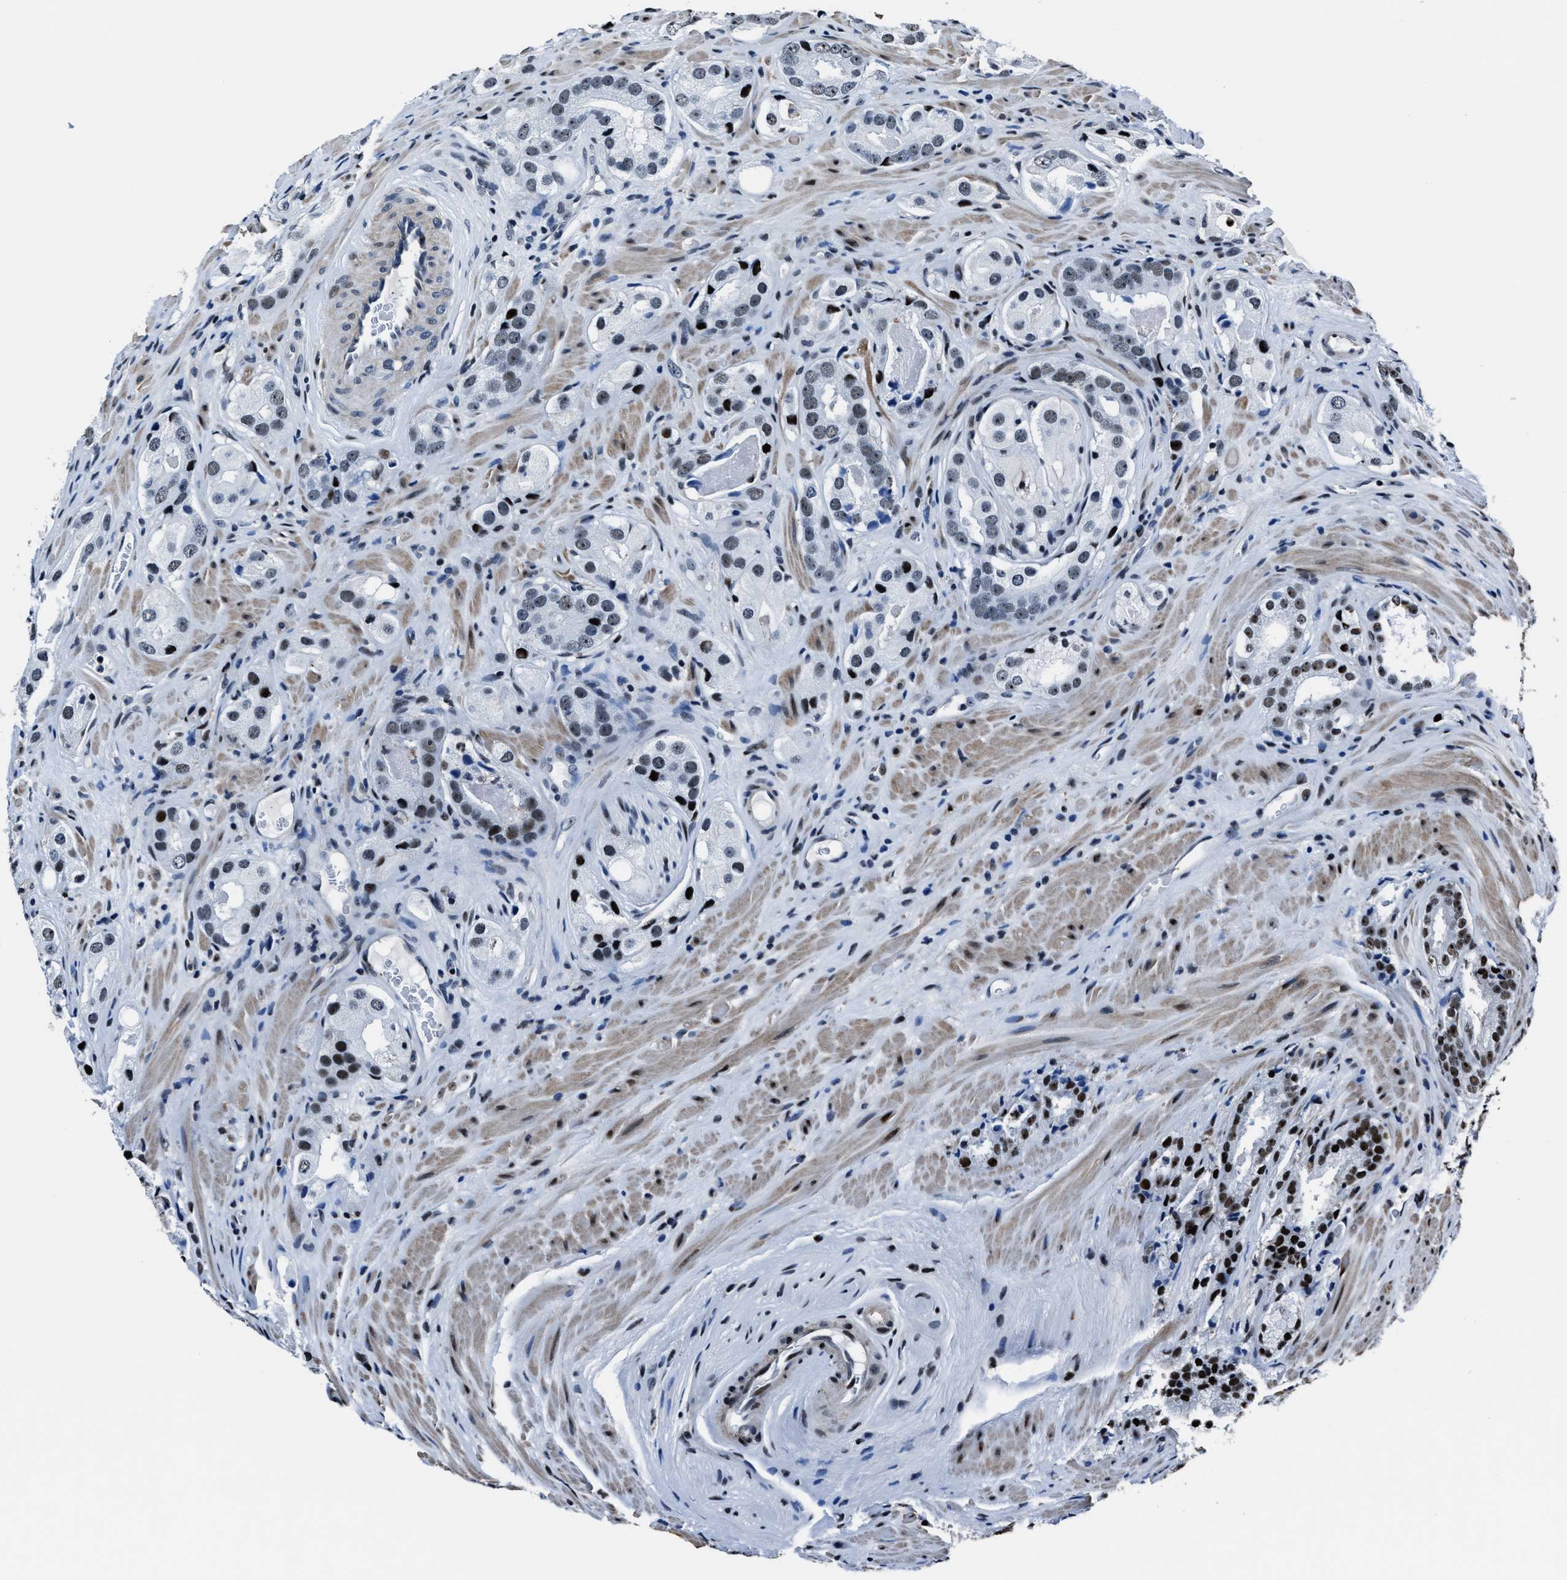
{"staining": {"intensity": "weak", "quantity": "25%-75%", "location": "nuclear"}, "tissue": "prostate cancer", "cell_type": "Tumor cells", "image_type": "cancer", "snomed": [{"axis": "morphology", "description": "Adenocarcinoma, High grade"}, {"axis": "topography", "description": "Prostate"}], "caption": "This photomicrograph exhibits IHC staining of human high-grade adenocarcinoma (prostate), with low weak nuclear staining in about 25%-75% of tumor cells.", "gene": "PPIE", "patient": {"sex": "male", "age": 63}}